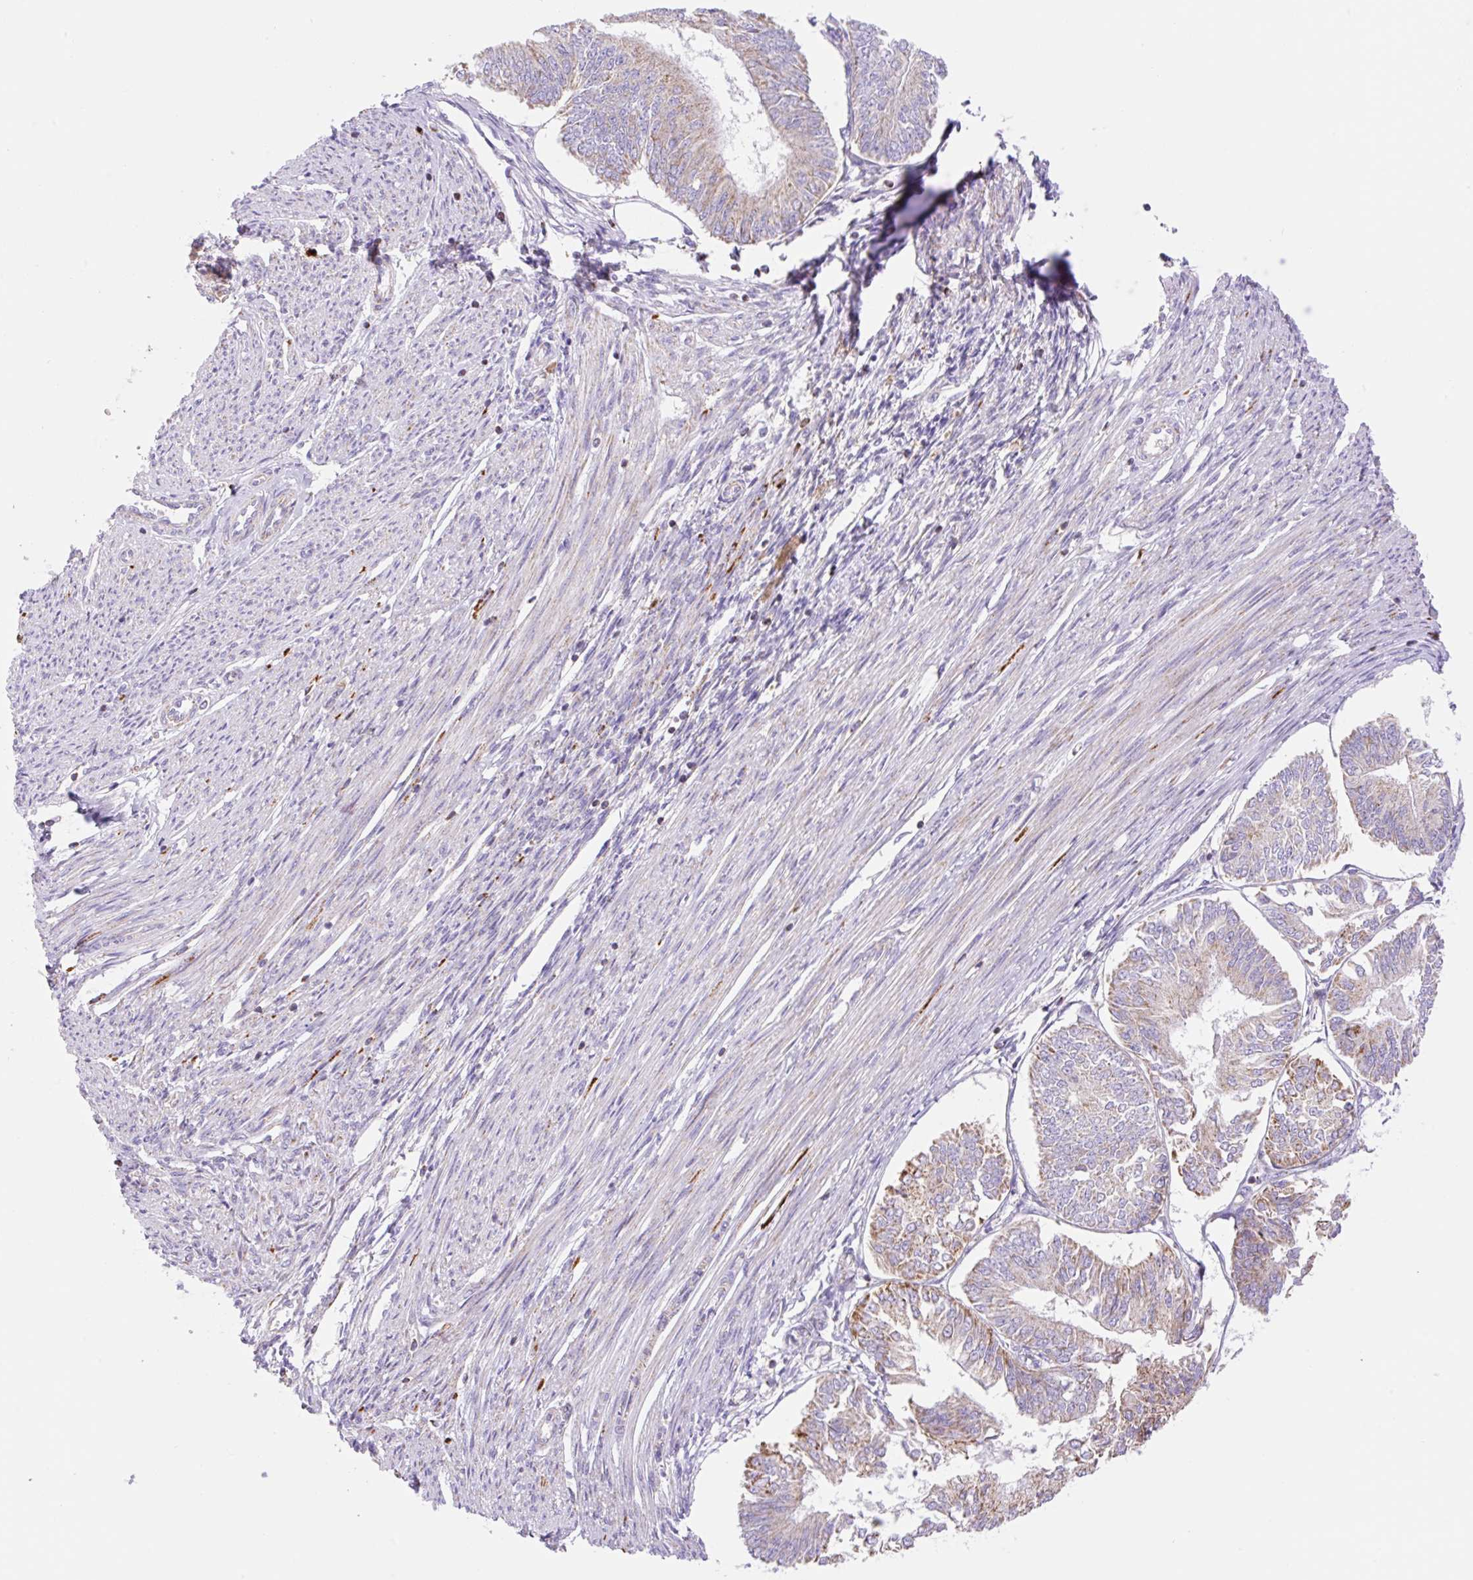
{"staining": {"intensity": "moderate", "quantity": "25%-75%", "location": "cytoplasmic/membranous"}, "tissue": "endometrial cancer", "cell_type": "Tumor cells", "image_type": "cancer", "snomed": [{"axis": "morphology", "description": "Adenocarcinoma, NOS"}, {"axis": "topography", "description": "Endometrium"}], "caption": "A high-resolution histopathology image shows IHC staining of adenocarcinoma (endometrial), which demonstrates moderate cytoplasmic/membranous staining in approximately 25%-75% of tumor cells. The staining was performed using DAB to visualize the protein expression in brown, while the nuclei were stained in blue with hematoxylin (Magnification: 20x).", "gene": "ETNK2", "patient": {"sex": "female", "age": 58}}